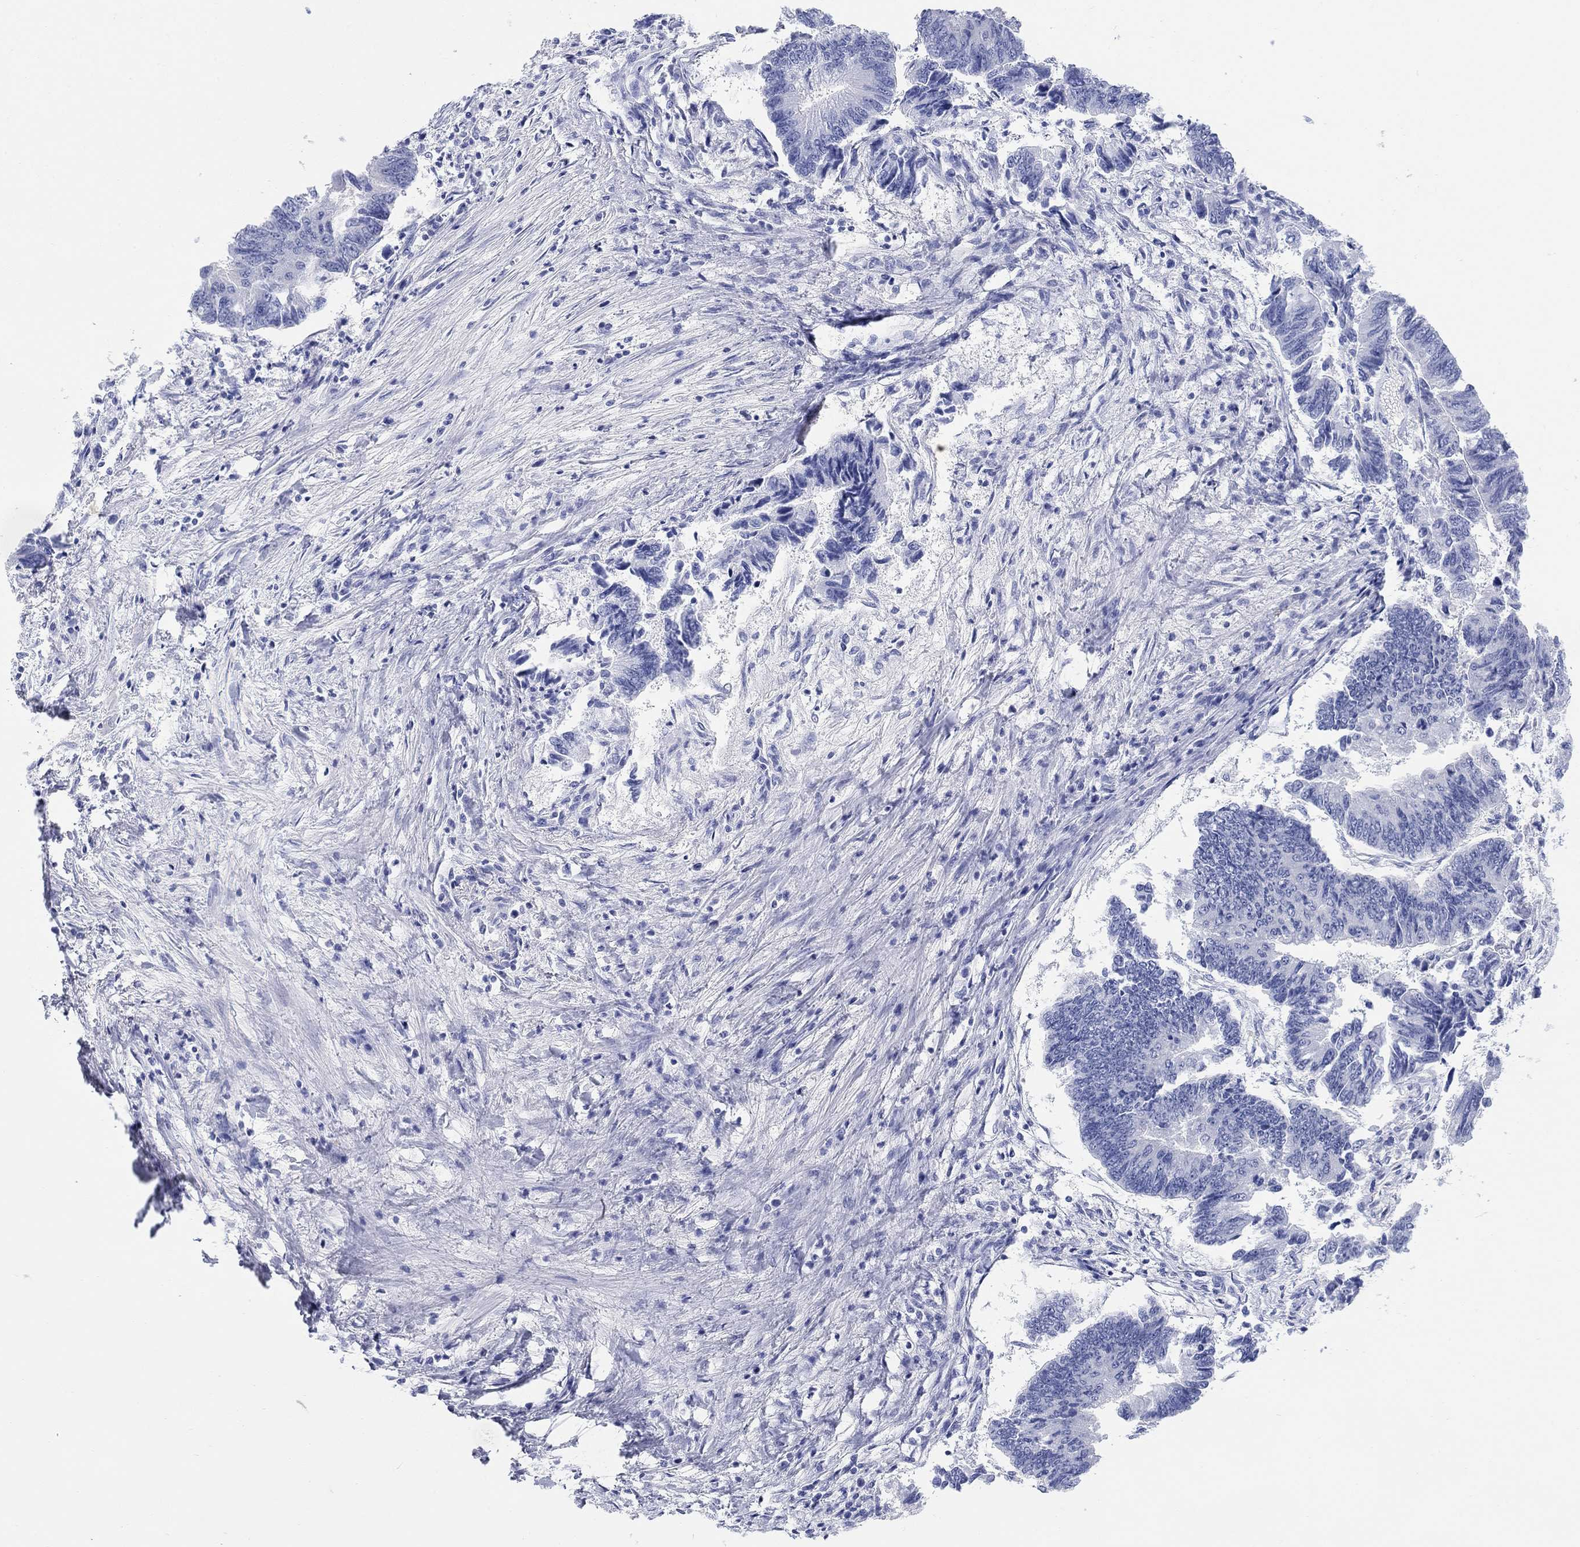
{"staining": {"intensity": "negative", "quantity": "none", "location": "none"}, "tissue": "colorectal cancer", "cell_type": "Tumor cells", "image_type": "cancer", "snomed": [{"axis": "morphology", "description": "Adenocarcinoma, NOS"}, {"axis": "topography", "description": "Colon"}], "caption": "Immunohistochemistry of adenocarcinoma (colorectal) reveals no staining in tumor cells.", "gene": "AKR1C2", "patient": {"sex": "female", "age": 65}}